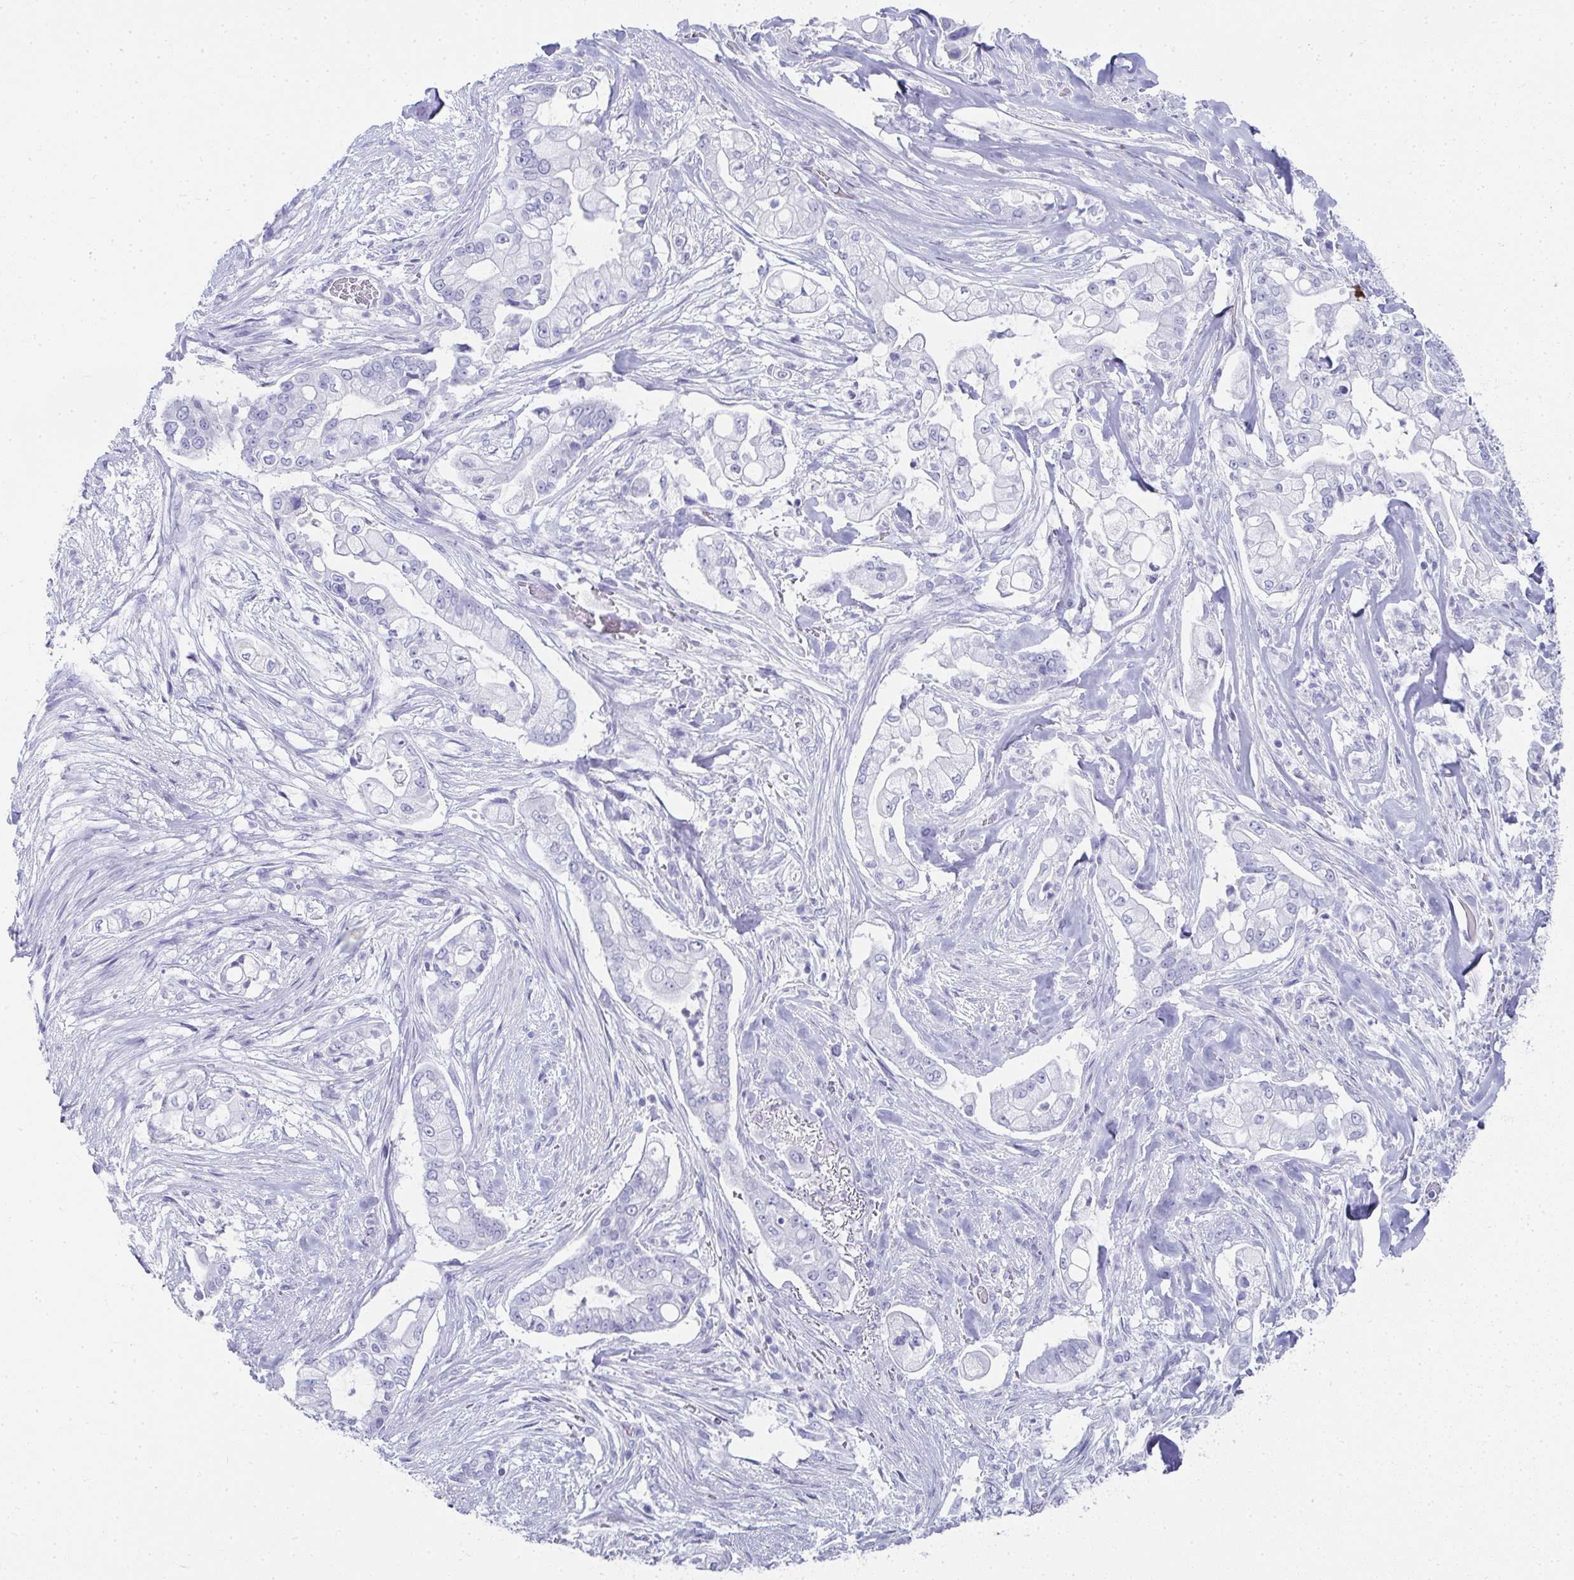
{"staining": {"intensity": "negative", "quantity": "none", "location": "none"}, "tissue": "pancreatic cancer", "cell_type": "Tumor cells", "image_type": "cancer", "snomed": [{"axis": "morphology", "description": "Adenocarcinoma, NOS"}, {"axis": "topography", "description": "Pancreas"}], "caption": "DAB immunohistochemical staining of adenocarcinoma (pancreatic) demonstrates no significant positivity in tumor cells.", "gene": "SYCP1", "patient": {"sex": "female", "age": 69}}